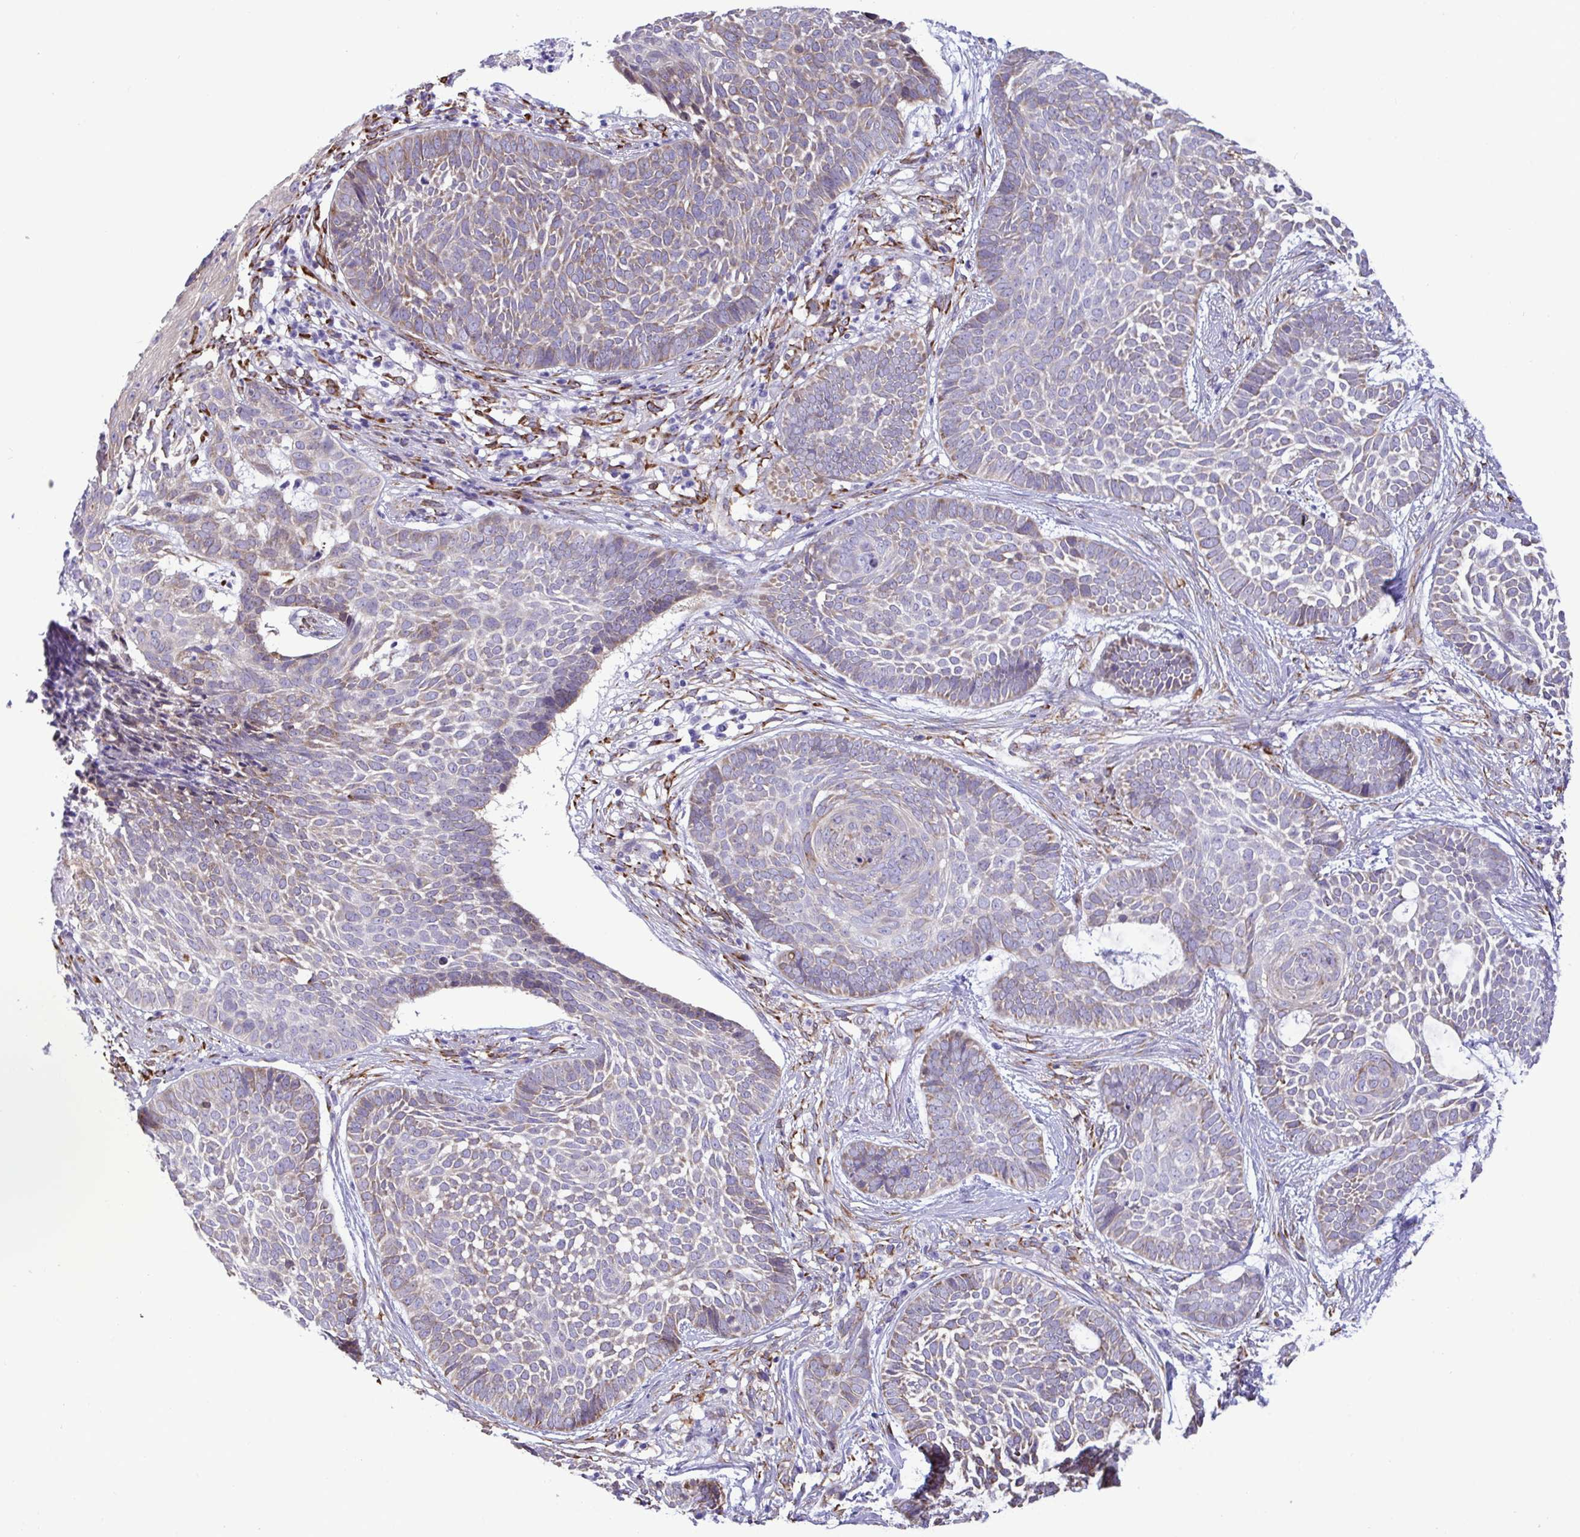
{"staining": {"intensity": "weak", "quantity": "25%-75%", "location": "cytoplasmic/membranous"}, "tissue": "skin cancer", "cell_type": "Tumor cells", "image_type": "cancer", "snomed": [{"axis": "morphology", "description": "Basal cell carcinoma"}, {"axis": "topography", "description": "Skin"}], "caption": "A photomicrograph of basal cell carcinoma (skin) stained for a protein reveals weak cytoplasmic/membranous brown staining in tumor cells. (Stains: DAB (3,3'-diaminobenzidine) in brown, nuclei in blue, Microscopy: brightfield microscopy at high magnification).", "gene": "ASPH", "patient": {"sex": "female", "age": 89}}